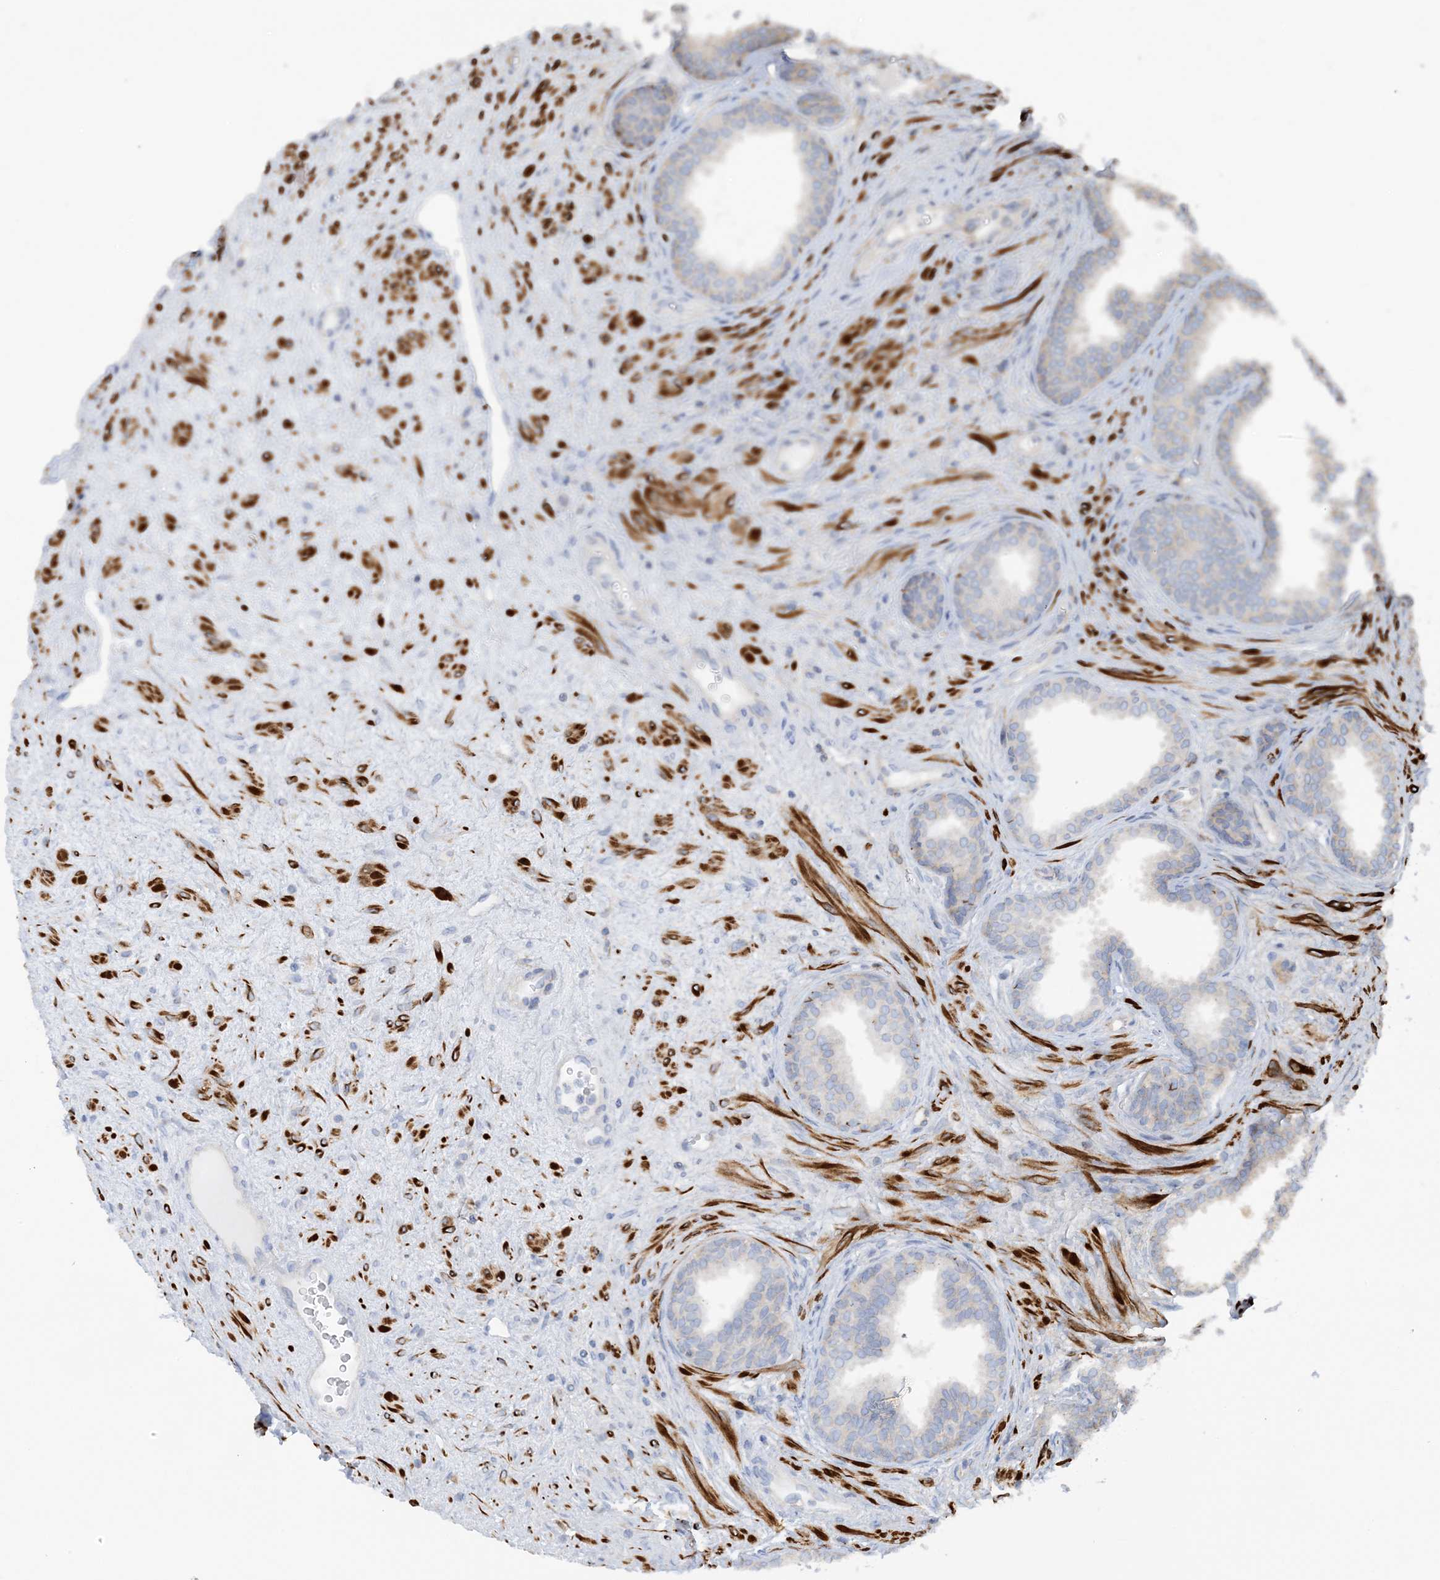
{"staining": {"intensity": "moderate", "quantity": "<25%", "location": "cytoplasmic/membranous"}, "tissue": "prostate", "cell_type": "Glandular cells", "image_type": "normal", "snomed": [{"axis": "morphology", "description": "Normal tissue, NOS"}, {"axis": "topography", "description": "Prostate"}], "caption": "High-power microscopy captured an IHC photomicrograph of benign prostate, revealing moderate cytoplasmic/membranous staining in approximately <25% of glandular cells. (DAB (3,3'-diaminobenzidine) IHC with brightfield microscopy, high magnification).", "gene": "CALHM5", "patient": {"sex": "male", "age": 76}}